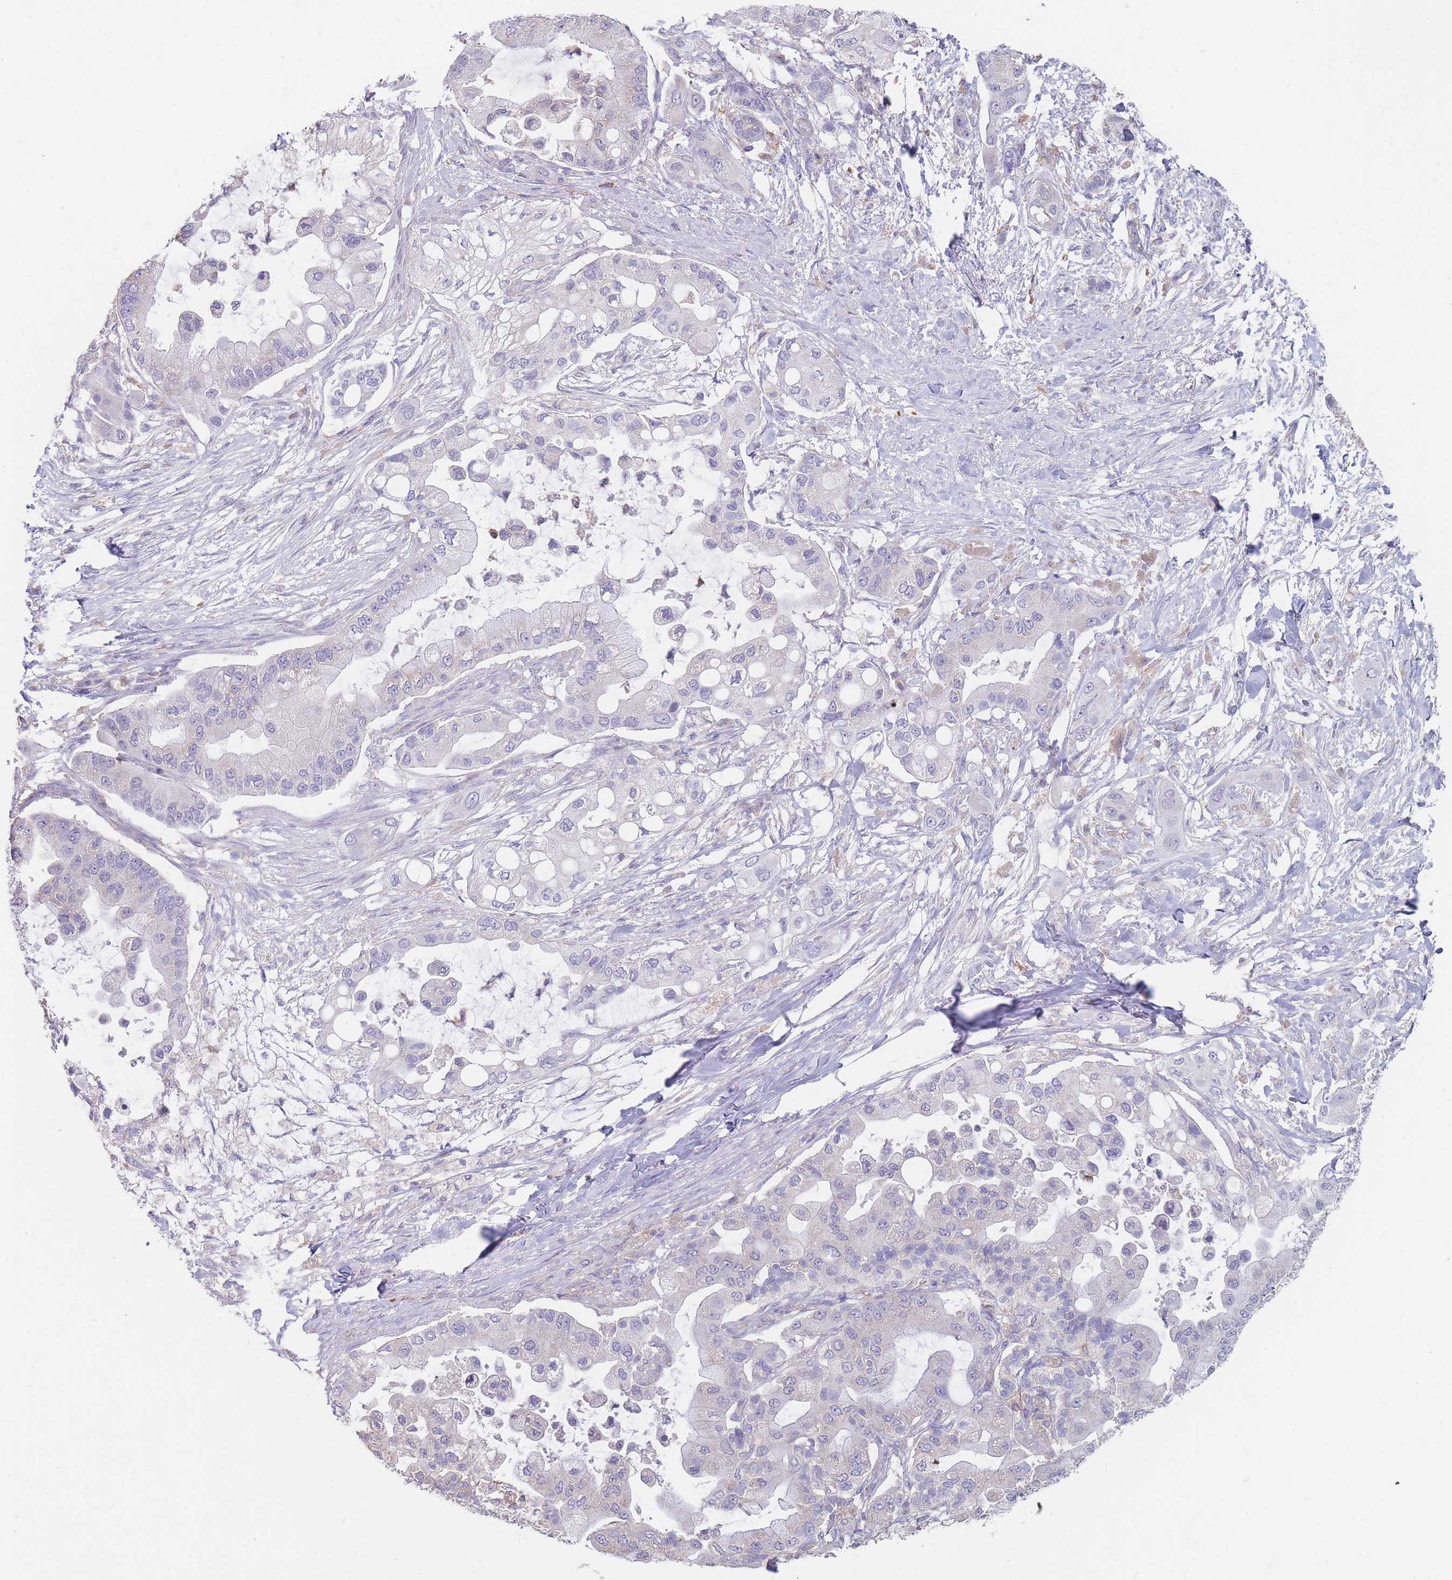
{"staining": {"intensity": "negative", "quantity": "none", "location": "none"}, "tissue": "pancreatic cancer", "cell_type": "Tumor cells", "image_type": "cancer", "snomed": [{"axis": "morphology", "description": "Adenocarcinoma, NOS"}, {"axis": "topography", "description": "Pancreas"}], "caption": "Tumor cells show no significant protein positivity in adenocarcinoma (pancreatic). The staining was performed using DAB (3,3'-diaminobenzidine) to visualize the protein expression in brown, while the nuclei were stained in blue with hematoxylin (Magnification: 20x).", "gene": "CLEC12A", "patient": {"sex": "male", "age": 57}}